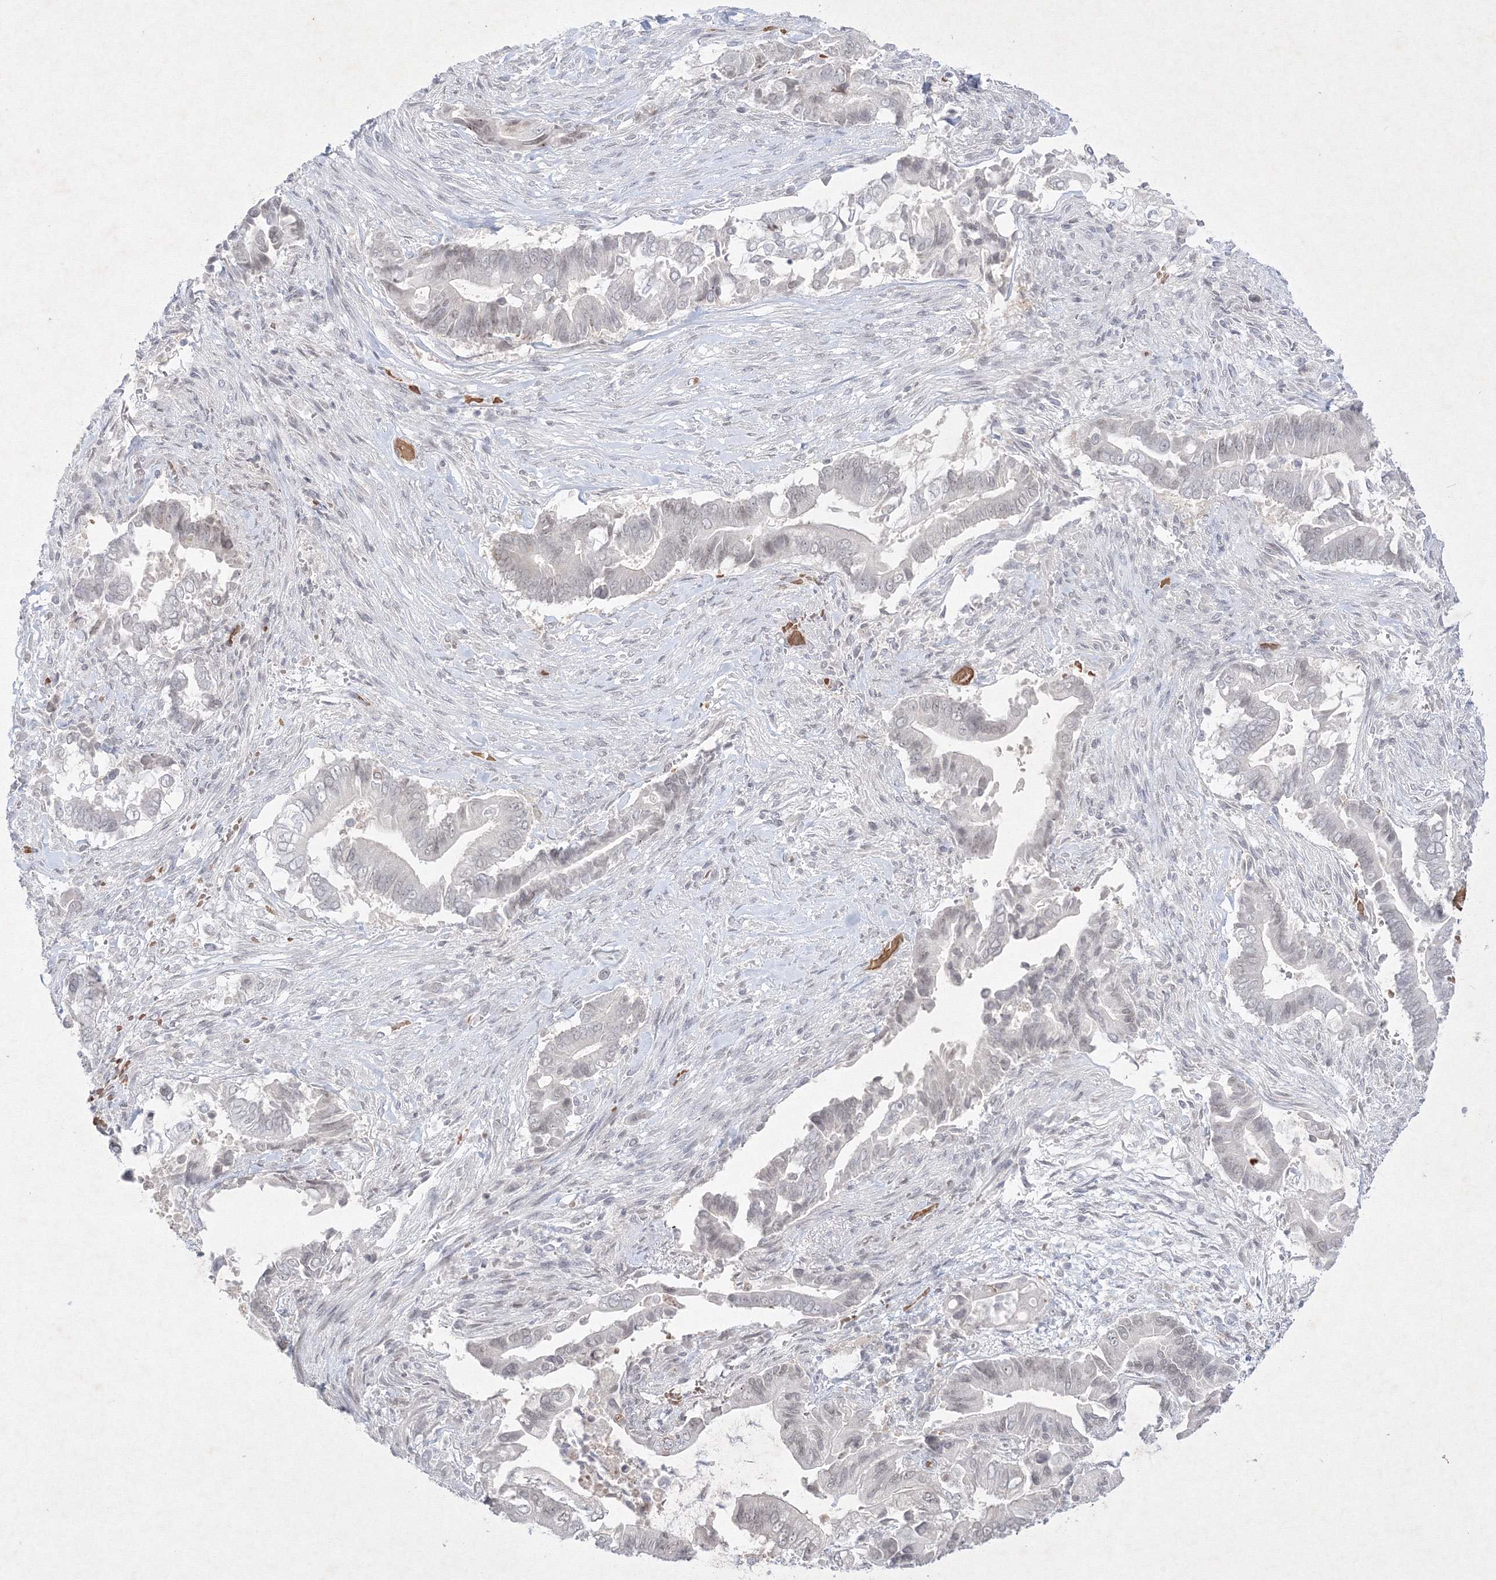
{"staining": {"intensity": "weak", "quantity": "<25%", "location": "nuclear"}, "tissue": "pancreatic cancer", "cell_type": "Tumor cells", "image_type": "cancer", "snomed": [{"axis": "morphology", "description": "Adenocarcinoma, NOS"}, {"axis": "topography", "description": "Pancreas"}], "caption": "An image of human adenocarcinoma (pancreatic) is negative for staining in tumor cells.", "gene": "NXPE3", "patient": {"sex": "male", "age": 68}}